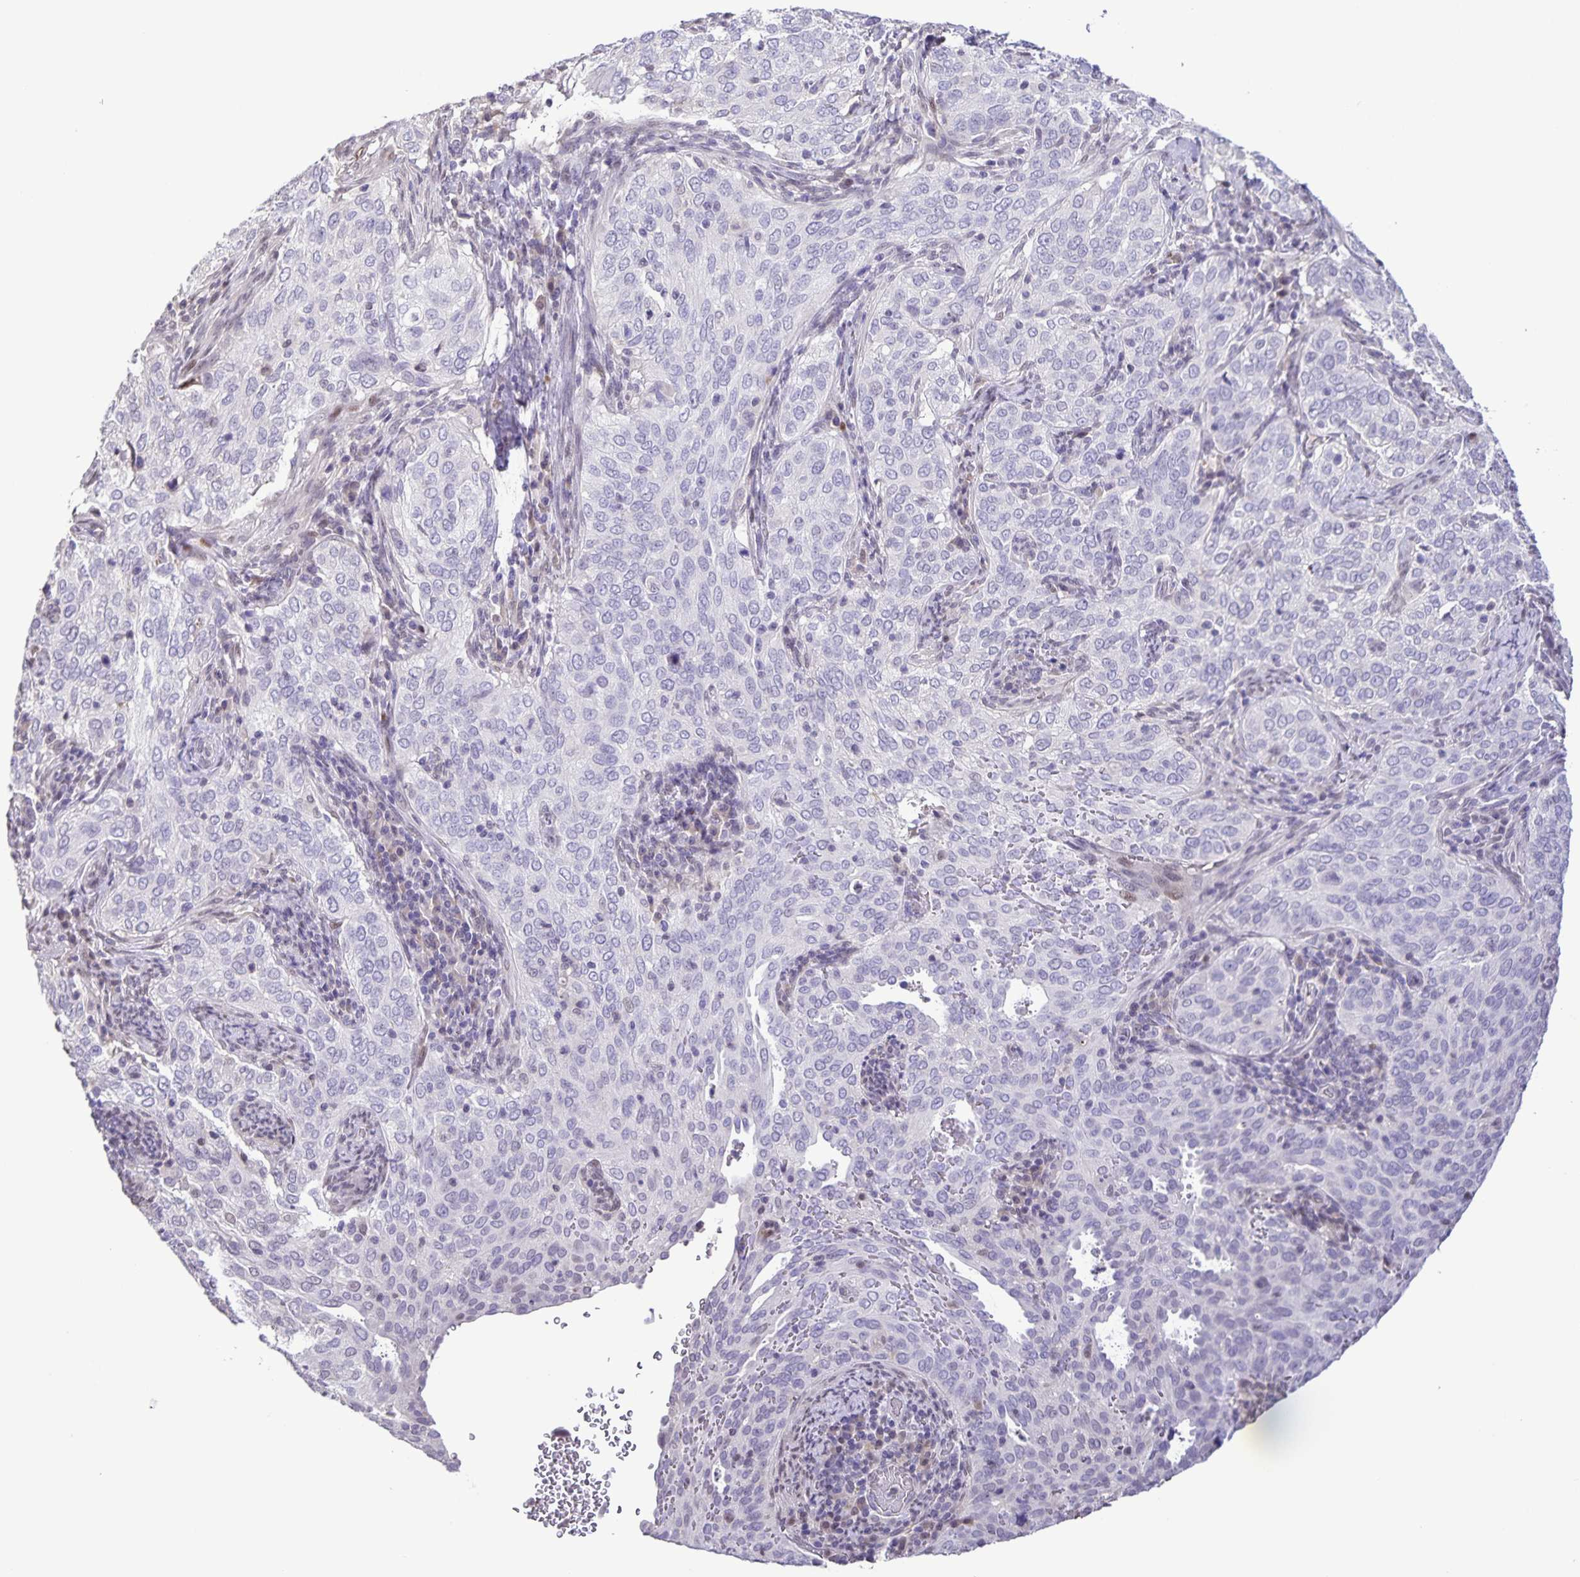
{"staining": {"intensity": "negative", "quantity": "none", "location": "none"}, "tissue": "cervical cancer", "cell_type": "Tumor cells", "image_type": "cancer", "snomed": [{"axis": "morphology", "description": "Squamous cell carcinoma, NOS"}, {"axis": "topography", "description": "Cervix"}], "caption": "Human cervical squamous cell carcinoma stained for a protein using immunohistochemistry displays no expression in tumor cells.", "gene": "ONECUT2", "patient": {"sex": "female", "age": 38}}